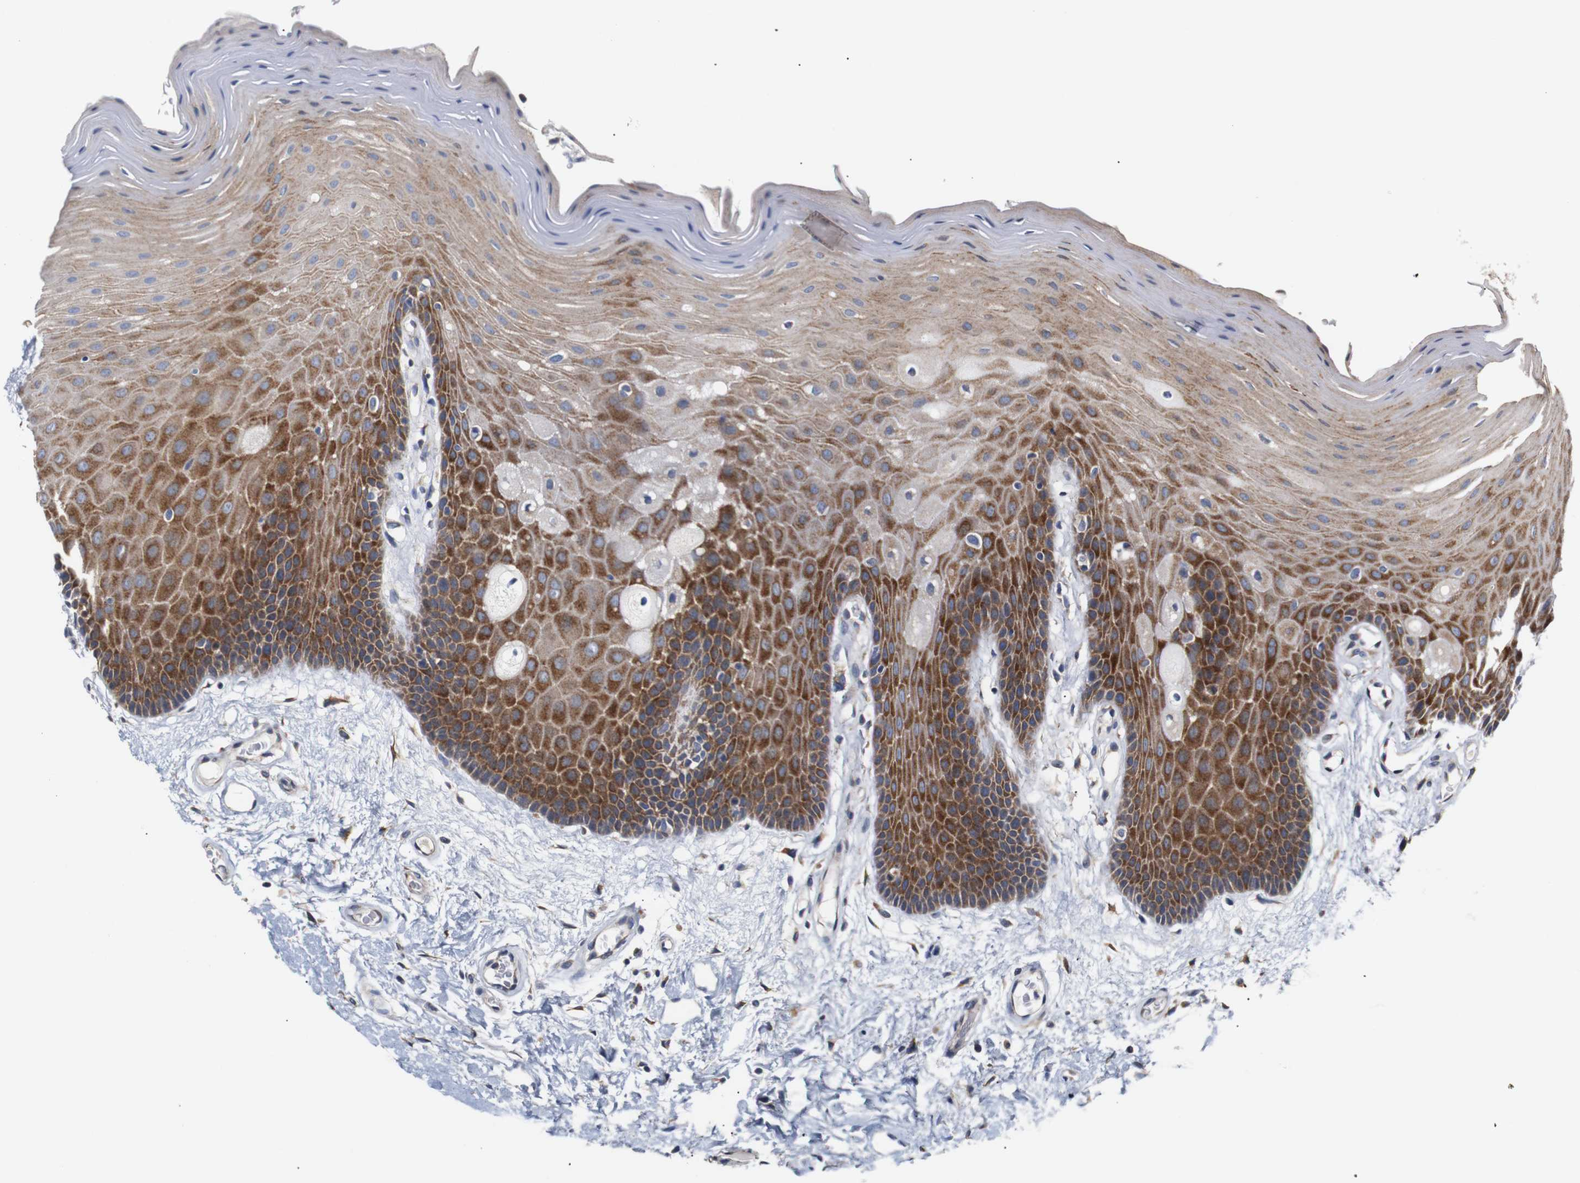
{"staining": {"intensity": "strong", "quantity": "25%-75%", "location": "cytoplasmic/membranous"}, "tissue": "oral mucosa", "cell_type": "Squamous epithelial cells", "image_type": "normal", "snomed": [{"axis": "morphology", "description": "Normal tissue, NOS"}, {"axis": "morphology", "description": "Squamous cell carcinoma, NOS"}, {"axis": "topography", "description": "Skeletal muscle"}, {"axis": "topography", "description": "Adipose tissue"}, {"axis": "topography", "description": "Vascular tissue"}, {"axis": "topography", "description": "Oral tissue"}, {"axis": "topography", "description": "Peripheral nerve tissue"}, {"axis": "topography", "description": "Head-Neck"}], "caption": "The micrograph displays staining of benign oral mucosa, revealing strong cytoplasmic/membranous protein staining (brown color) within squamous epithelial cells. The staining was performed using DAB, with brown indicating positive protein expression. Nuclei are stained blue with hematoxylin.", "gene": "TRIM5", "patient": {"sex": "male", "age": 71}}